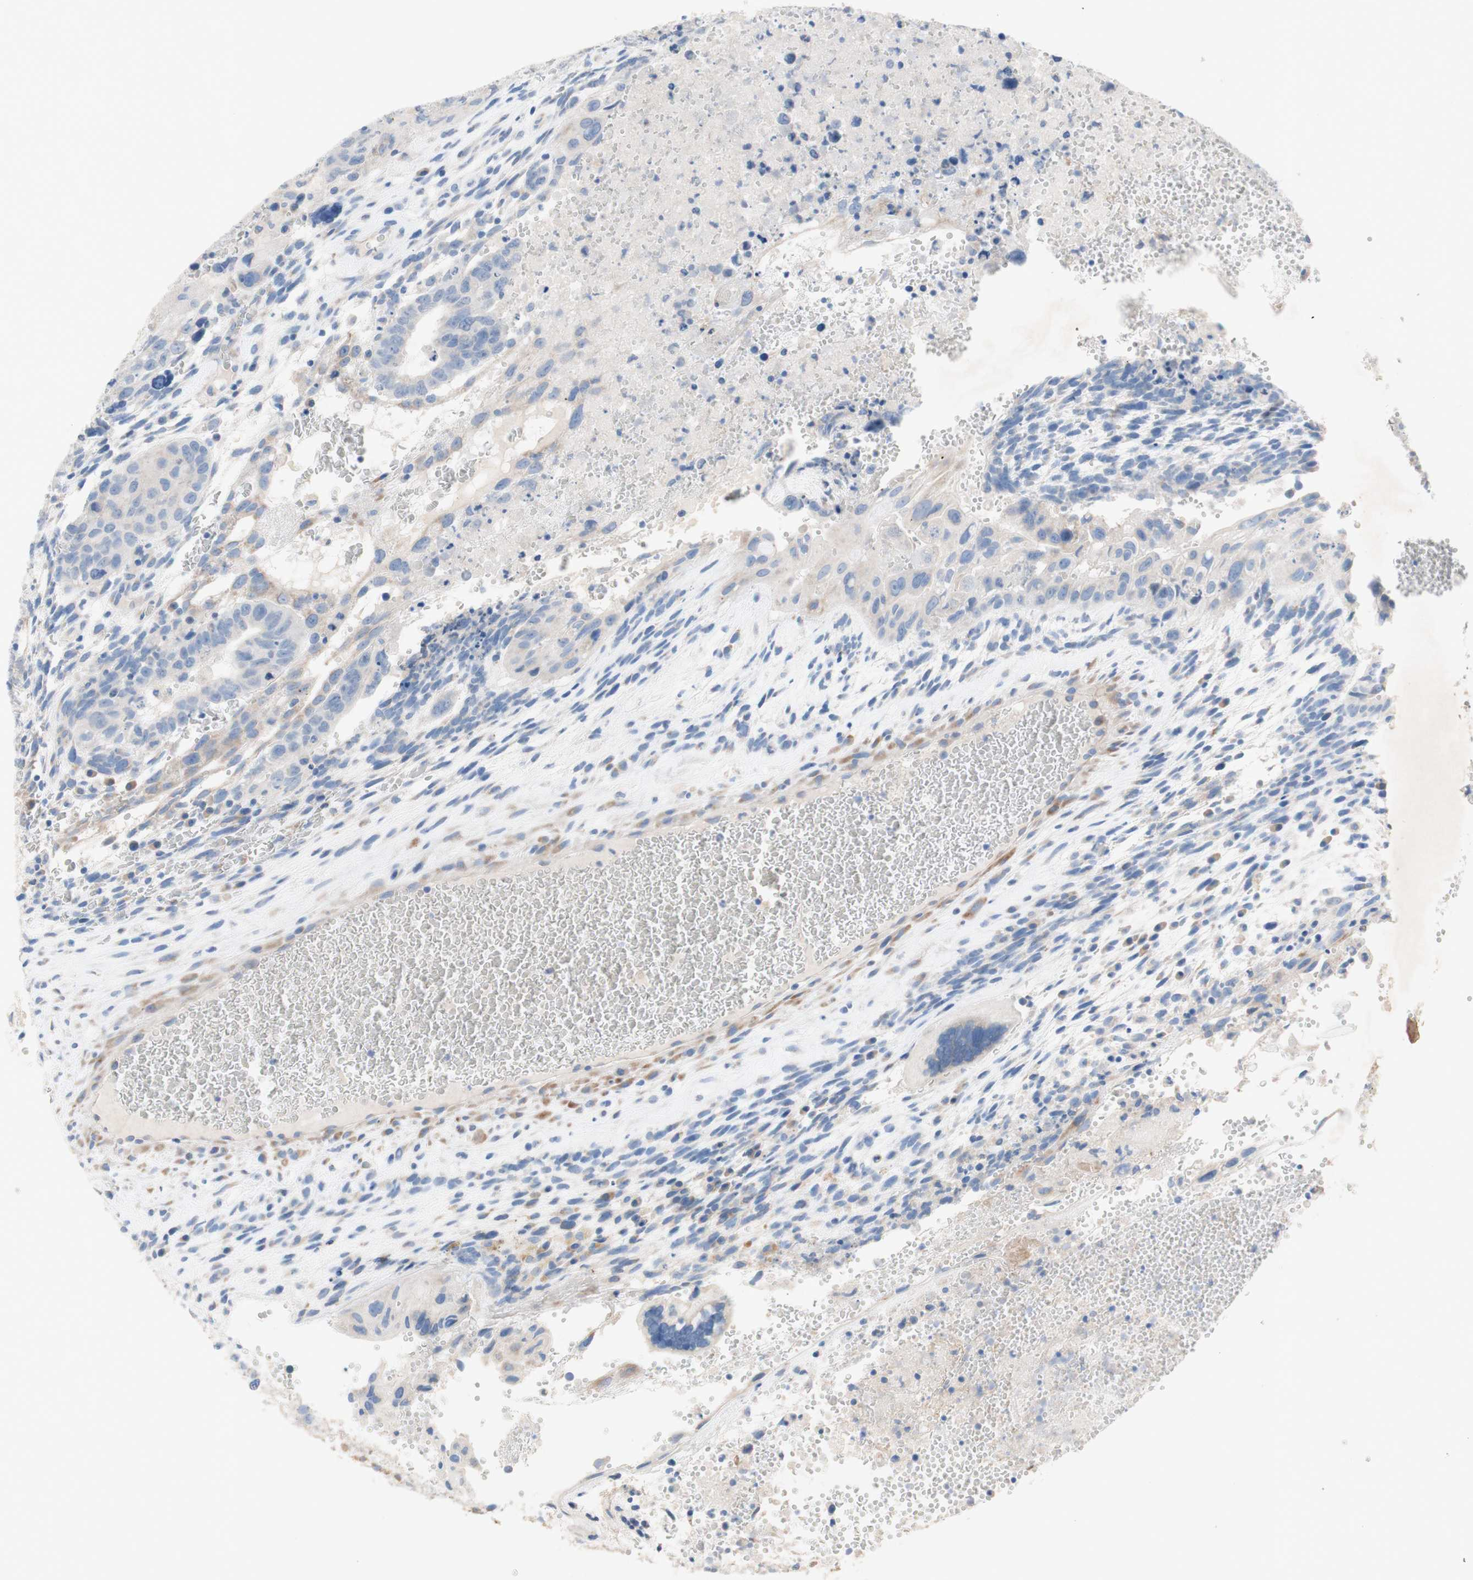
{"staining": {"intensity": "negative", "quantity": "none", "location": "none"}, "tissue": "testis cancer", "cell_type": "Tumor cells", "image_type": "cancer", "snomed": [{"axis": "morphology", "description": "Seminoma, NOS"}, {"axis": "morphology", "description": "Carcinoma, Embryonal, NOS"}, {"axis": "topography", "description": "Testis"}], "caption": "Tumor cells are negative for protein expression in human testis seminoma.", "gene": "TMIGD2", "patient": {"sex": "male", "age": 52}}